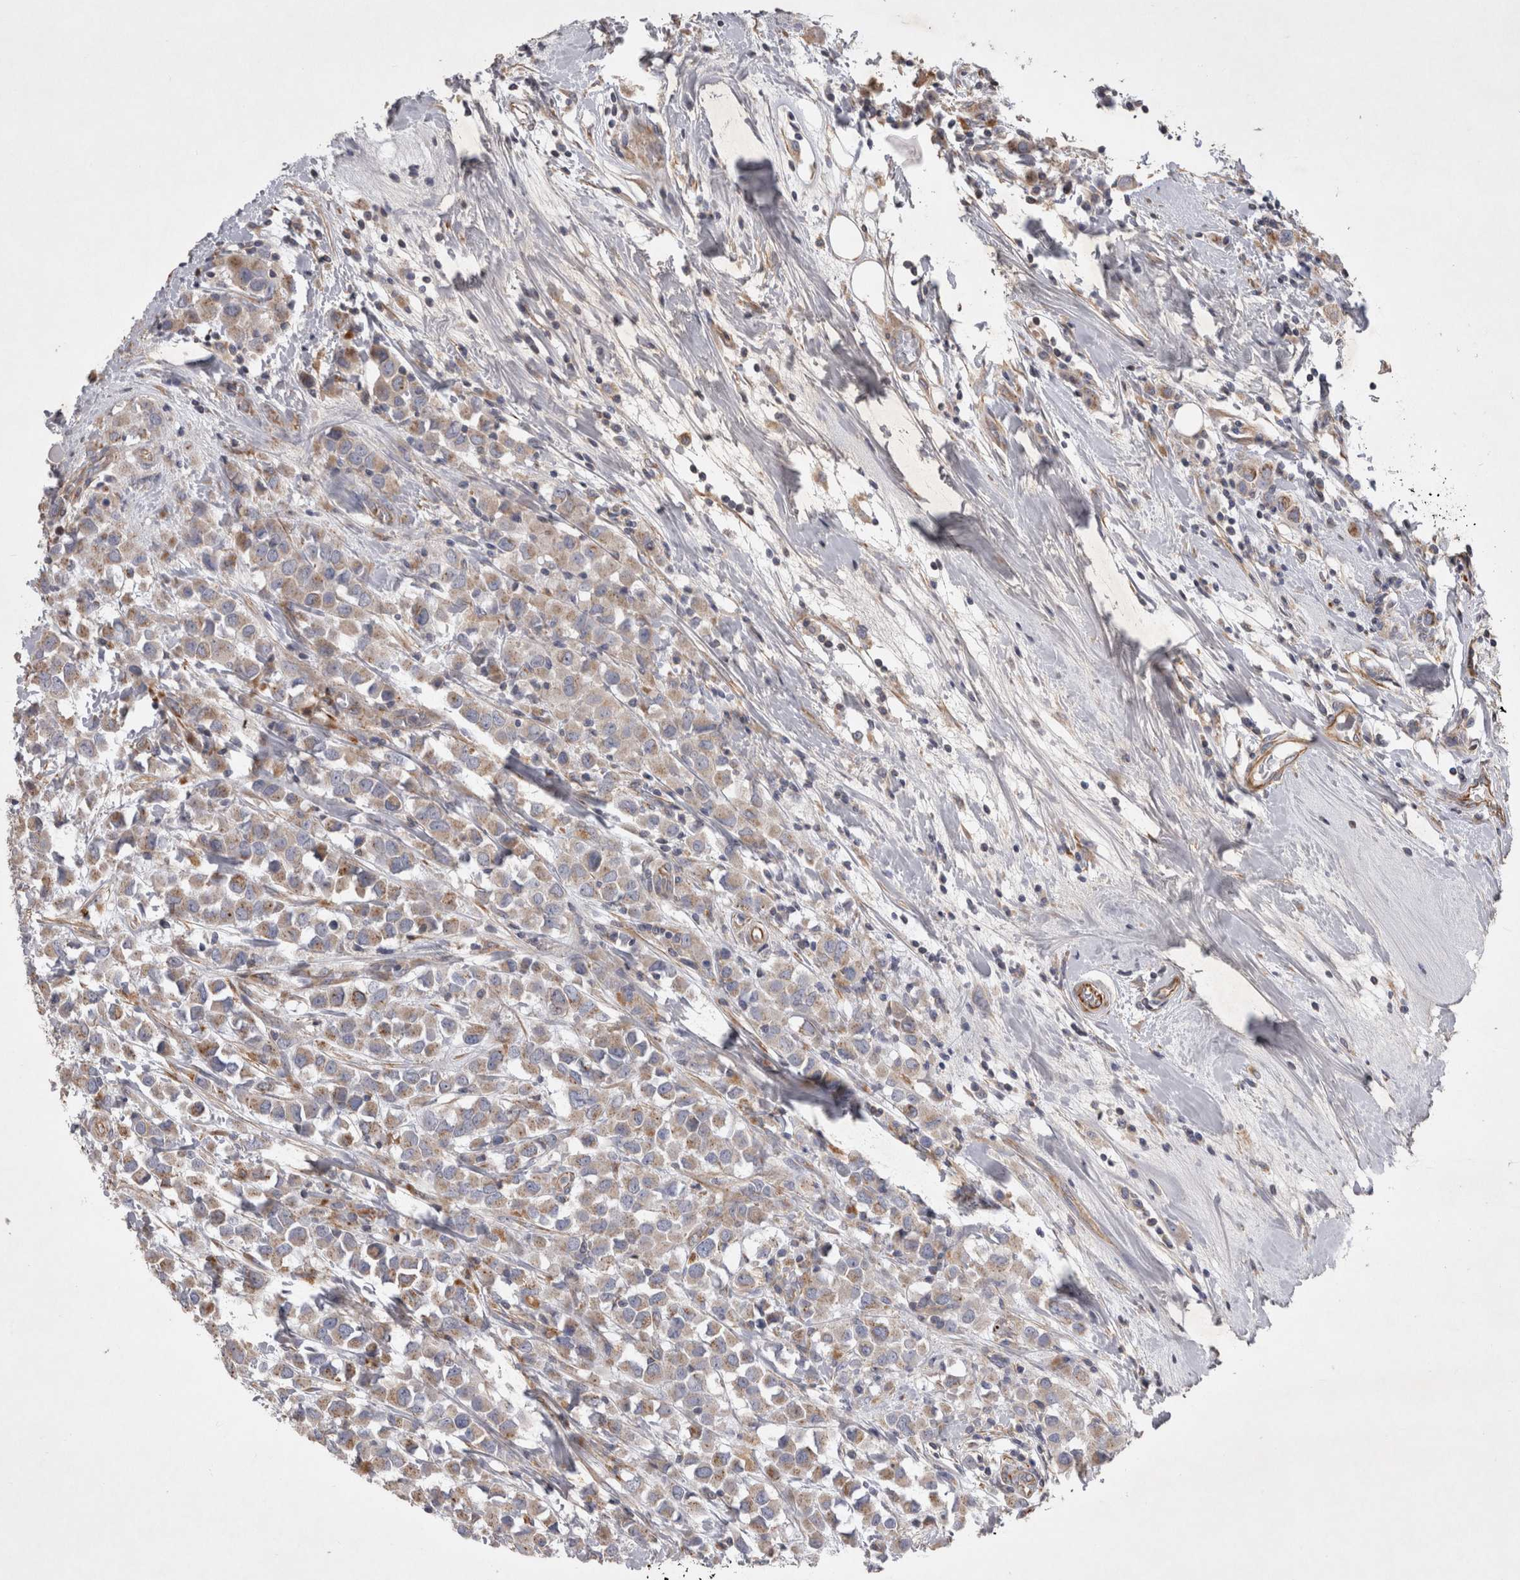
{"staining": {"intensity": "weak", "quantity": ">75%", "location": "cytoplasmic/membranous"}, "tissue": "breast cancer", "cell_type": "Tumor cells", "image_type": "cancer", "snomed": [{"axis": "morphology", "description": "Duct carcinoma"}, {"axis": "topography", "description": "Breast"}], "caption": "High-power microscopy captured an immunohistochemistry (IHC) micrograph of intraductal carcinoma (breast), revealing weak cytoplasmic/membranous staining in about >75% of tumor cells.", "gene": "STRADB", "patient": {"sex": "female", "age": 61}}